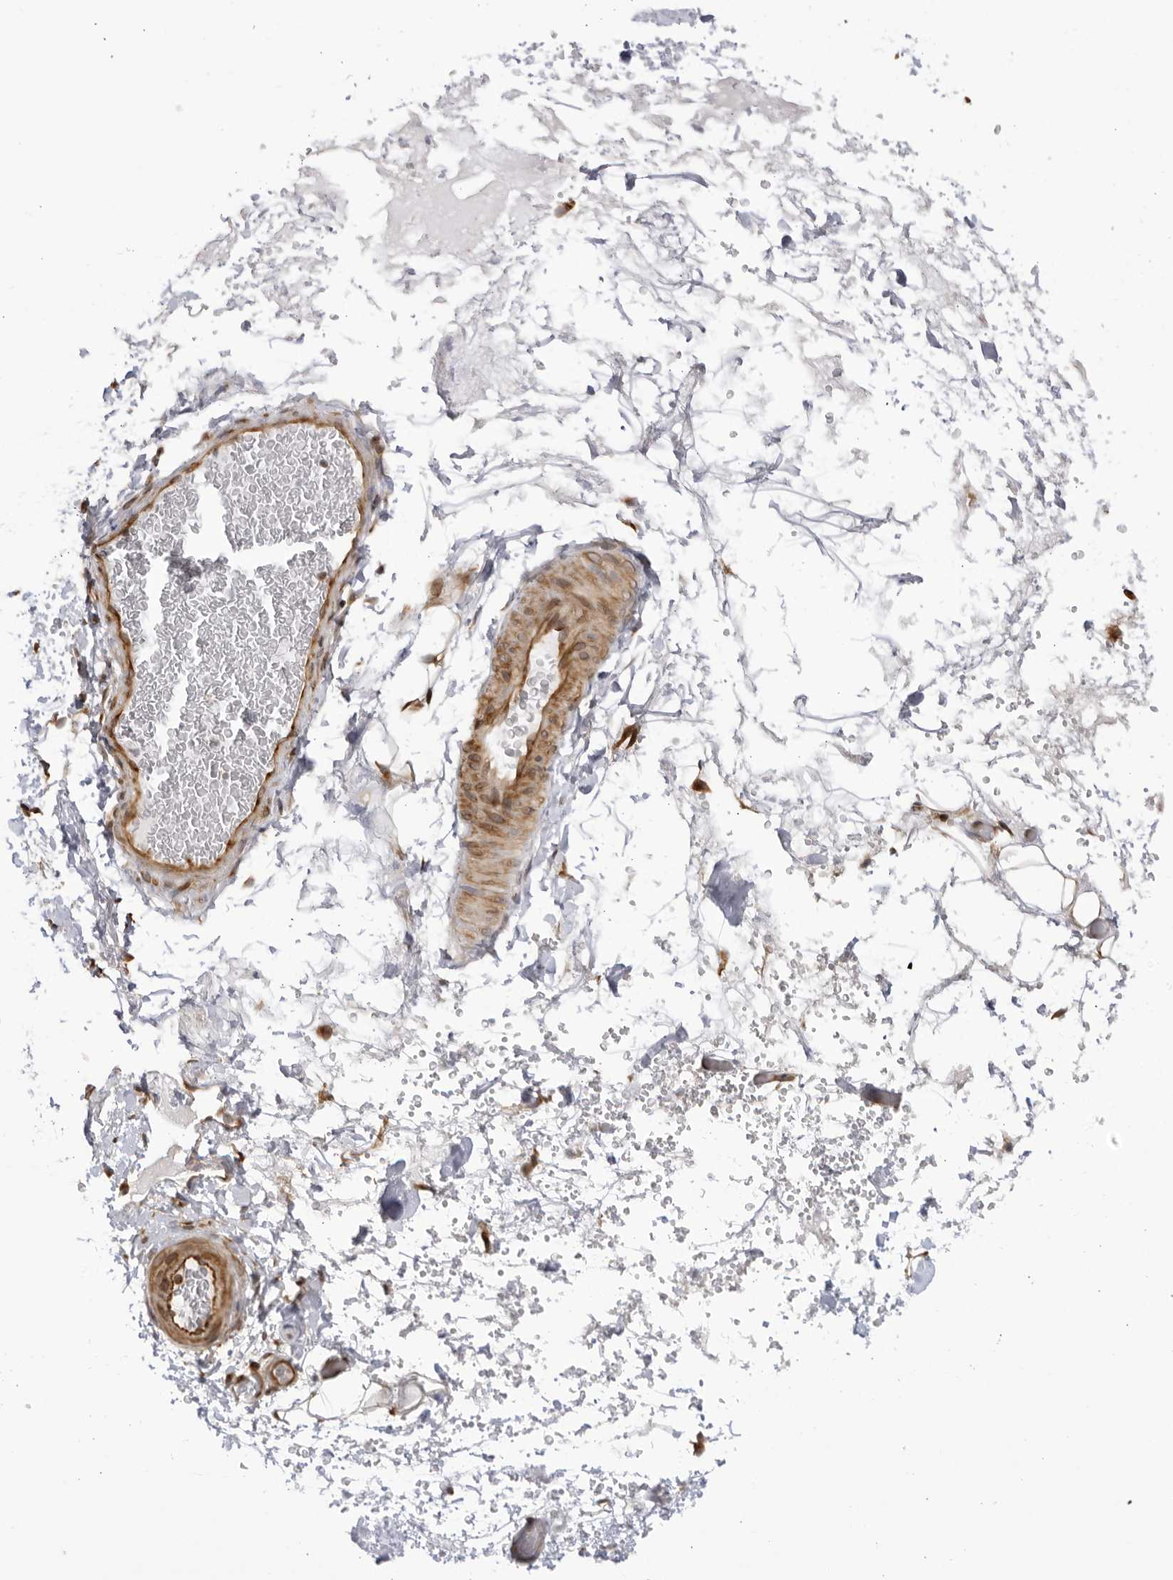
{"staining": {"intensity": "moderate", "quantity": "25%-75%", "location": "cytoplasmic/membranous"}, "tissue": "adipose tissue", "cell_type": "Adipocytes", "image_type": "normal", "snomed": [{"axis": "morphology", "description": "Normal tissue, NOS"}, {"axis": "morphology", "description": "Adenocarcinoma, NOS"}, {"axis": "topography", "description": "Esophagus"}], "caption": "Unremarkable adipose tissue reveals moderate cytoplasmic/membranous expression in approximately 25%-75% of adipocytes, visualized by immunohistochemistry. The staining was performed using DAB (3,3'-diaminobenzidine) to visualize the protein expression in brown, while the nuclei were stained in blue with hematoxylin (Magnification: 20x).", "gene": "CNBD1", "patient": {"sex": "male", "age": 62}}